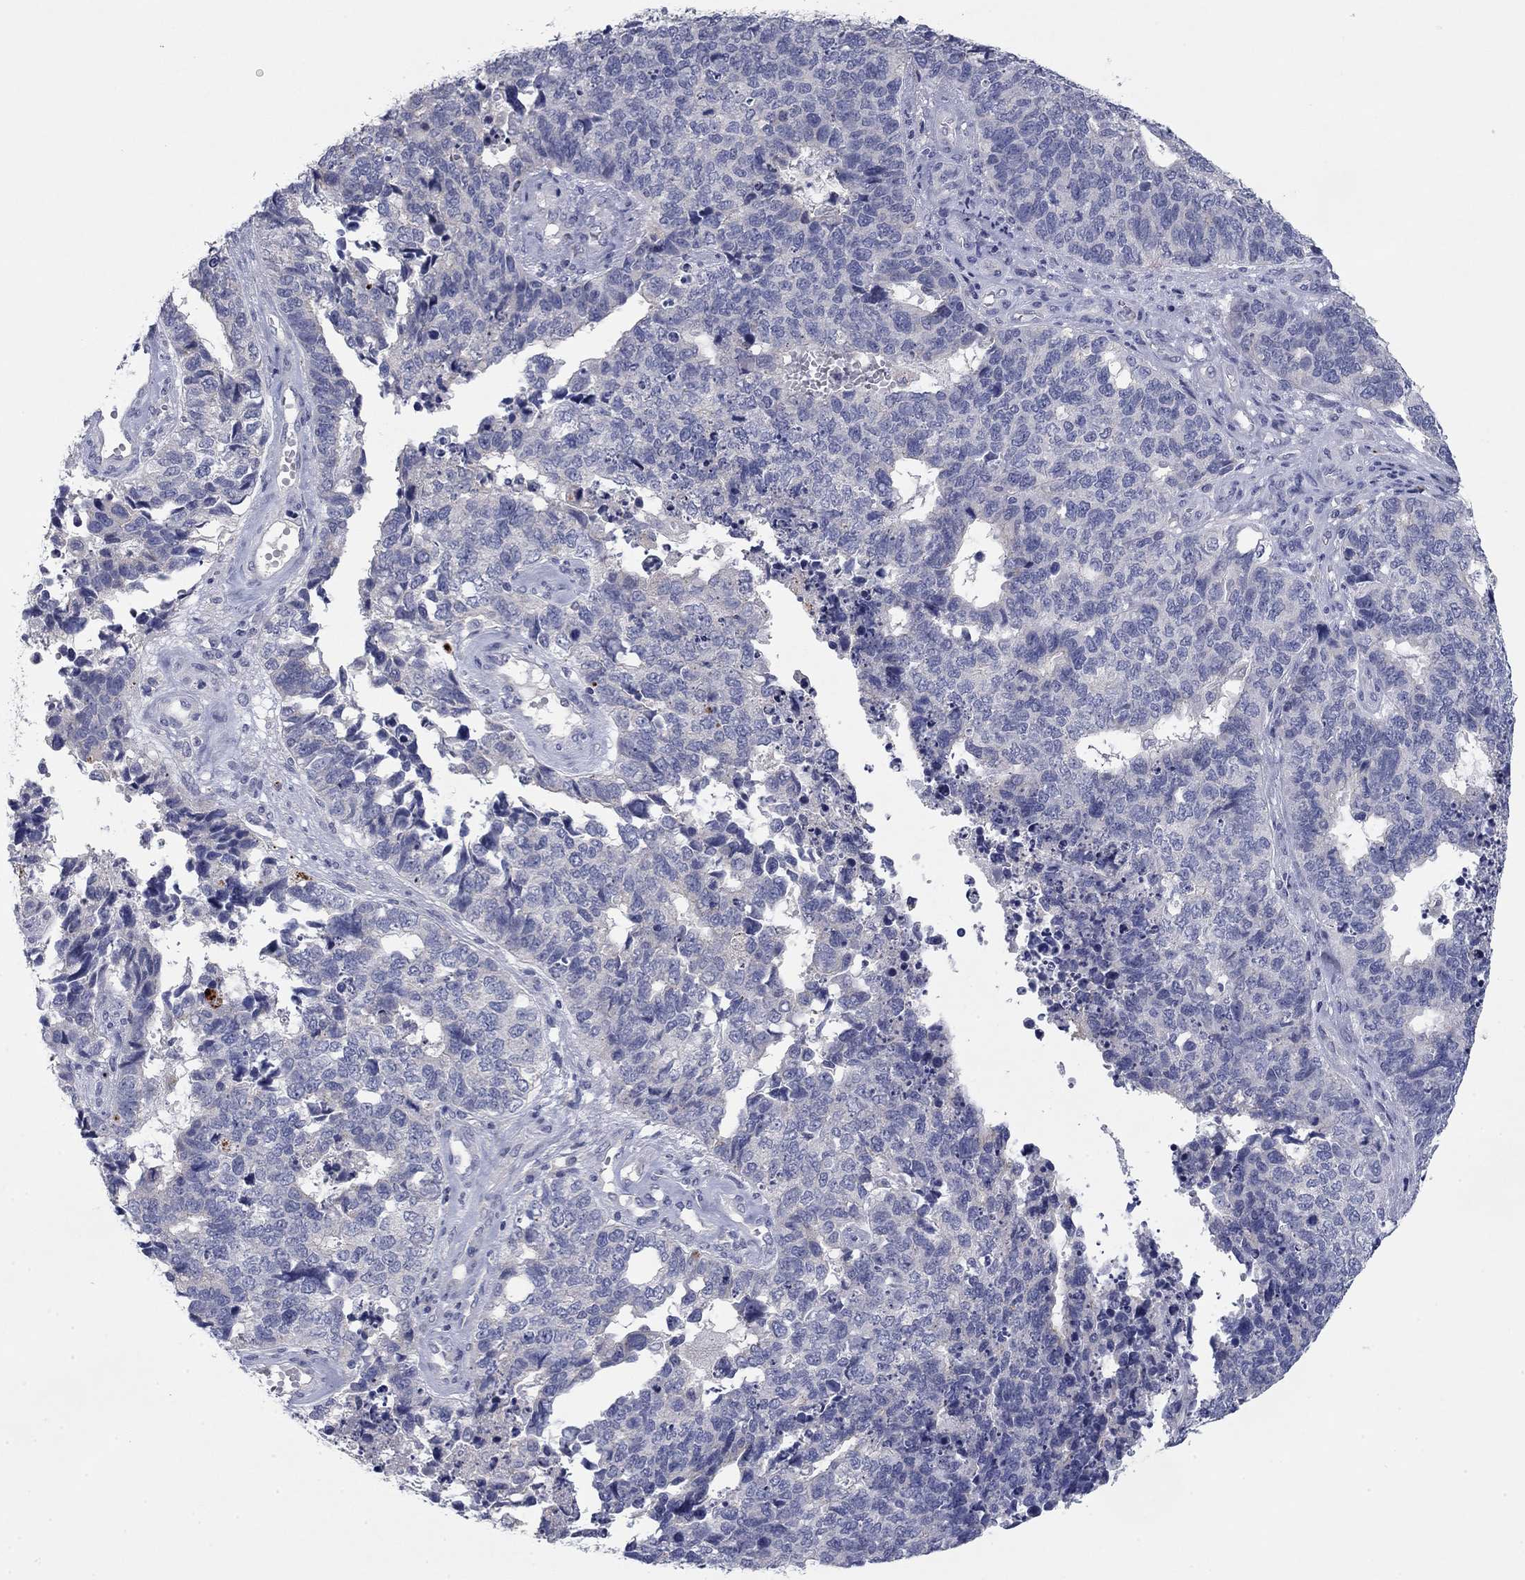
{"staining": {"intensity": "negative", "quantity": "none", "location": "none"}, "tissue": "cervical cancer", "cell_type": "Tumor cells", "image_type": "cancer", "snomed": [{"axis": "morphology", "description": "Squamous cell carcinoma, NOS"}, {"axis": "topography", "description": "Cervix"}], "caption": "IHC image of neoplastic tissue: cervical squamous cell carcinoma stained with DAB exhibits no significant protein positivity in tumor cells. Nuclei are stained in blue.", "gene": "CNTNAP4", "patient": {"sex": "female", "age": 63}}